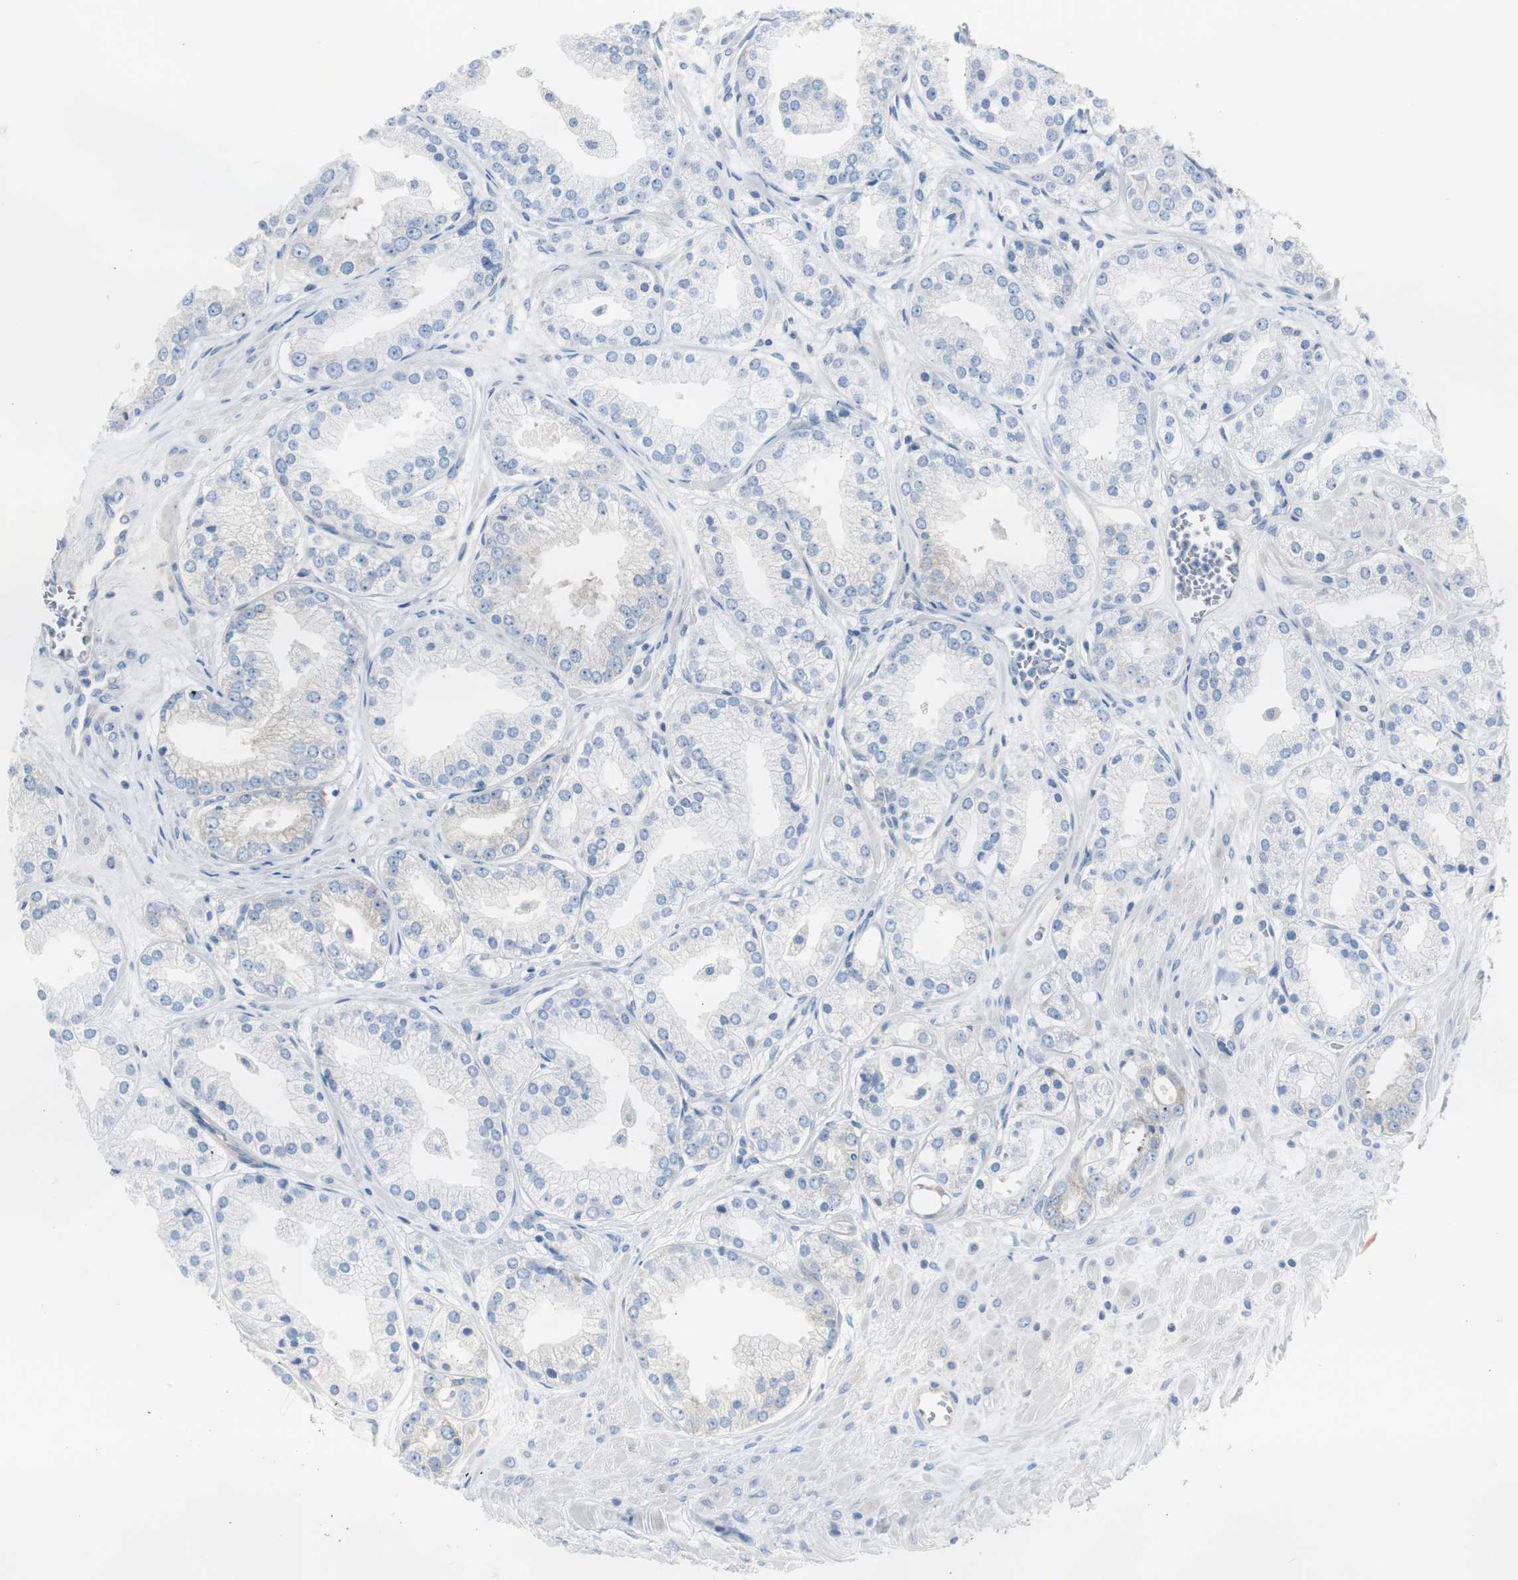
{"staining": {"intensity": "weak", "quantity": ">75%", "location": "cytoplasmic/membranous"}, "tissue": "prostate cancer", "cell_type": "Tumor cells", "image_type": "cancer", "snomed": [{"axis": "morphology", "description": "Adenocarcinoma, High grade"}, {"axis": "topography", "description": "Prostate"}], "caption": "Prostate high-grade adenocarcinoma was stained to show a protein in brown. There is low levels of weak cytoplasmic/membranous expression in about >75% of tumor cells.", "gene": "RPS12", "patient": {"sex": "male", "age": 61}}